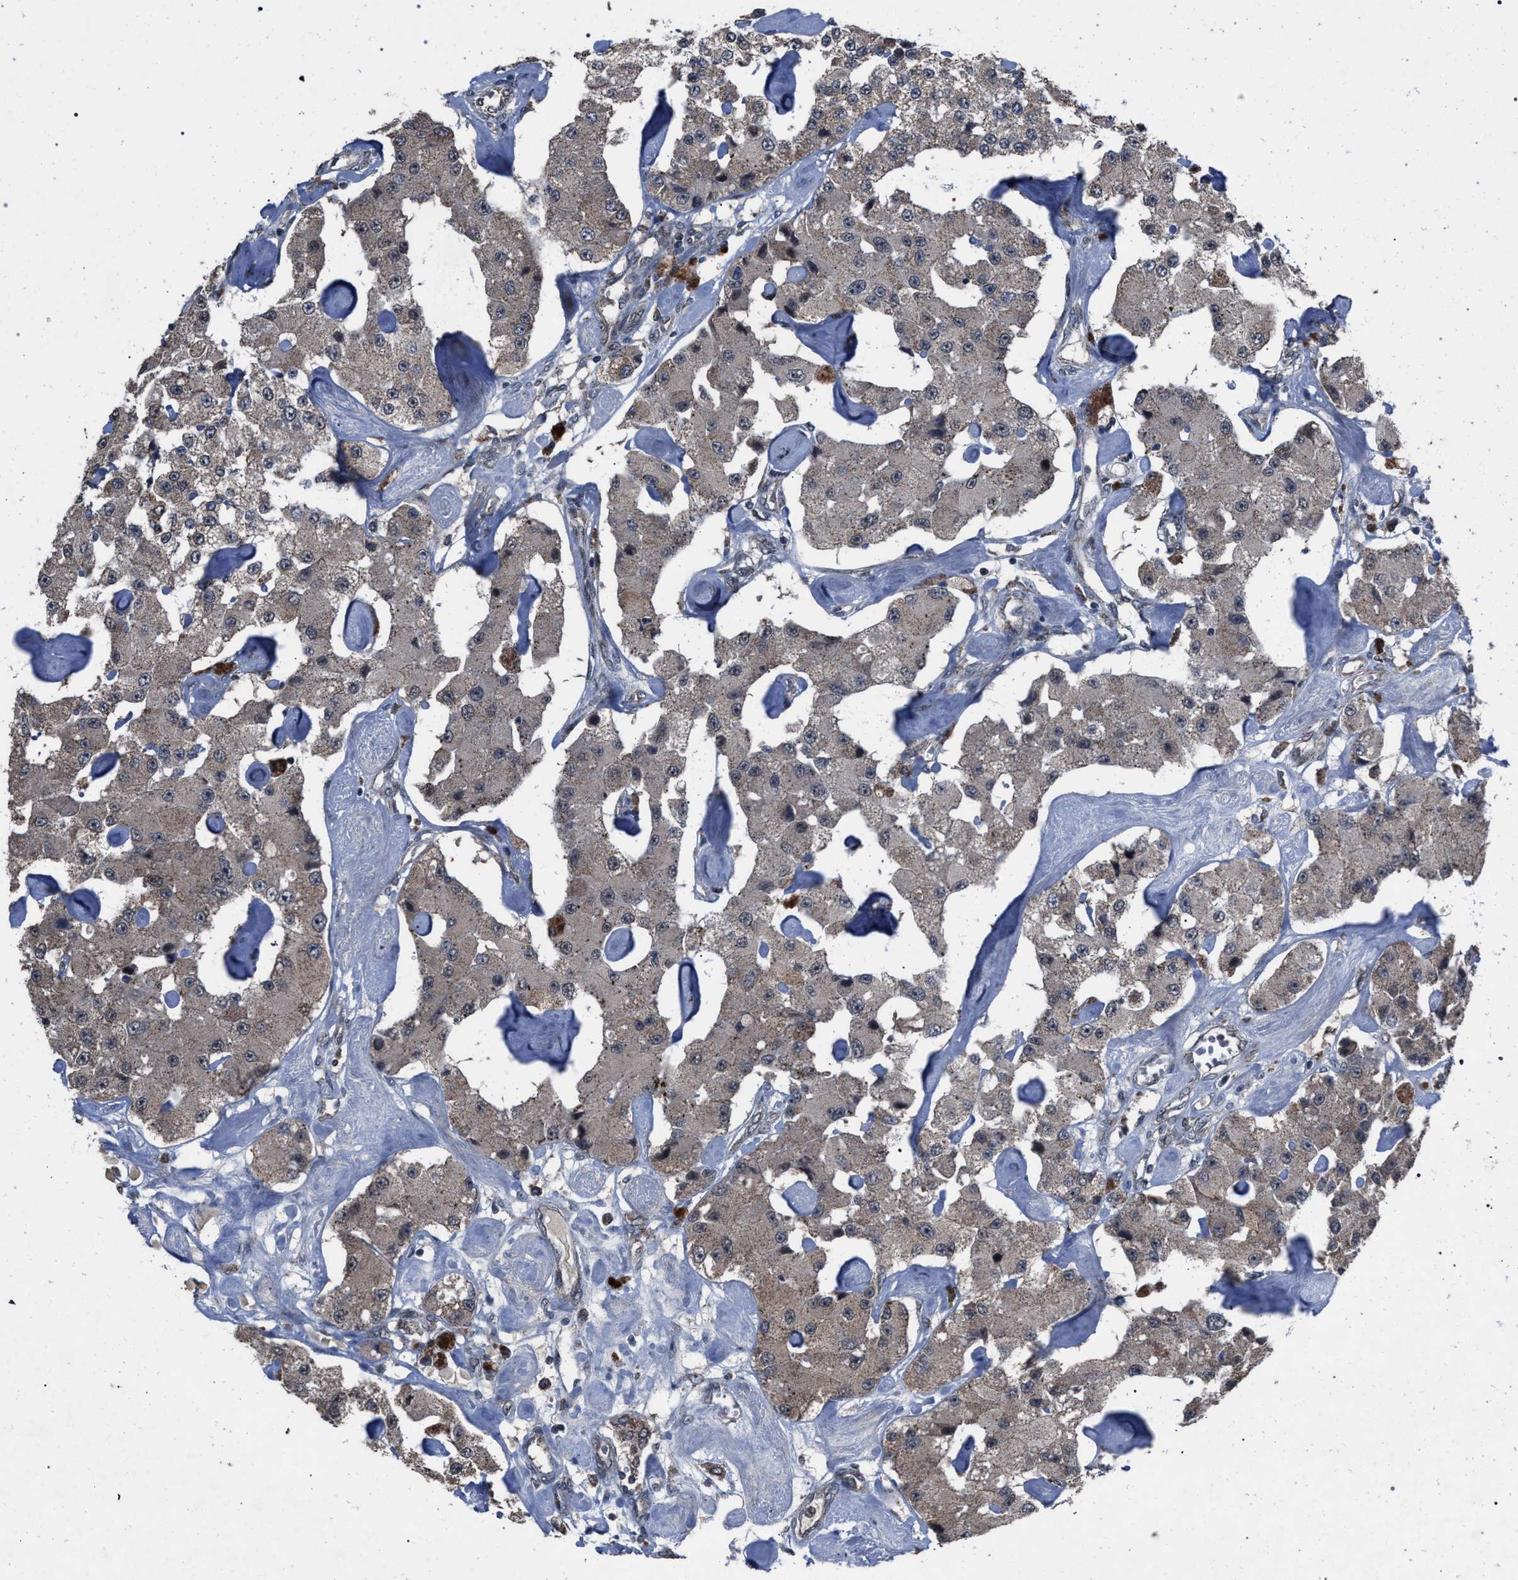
{"staining": {"intensity": "weak", "quantity": "25%-75%", "location": "cytoplasmic/membranous"}, "tissue": "carcinoid", "cell_type": "Tumor cells", "image_type": "cancer", "snomed": [{"axis": "morphology", "description": "Carcinoid, malignant, NOS"}, {"axis": "topography", "description": "Pancreas"}], "caption": "Tumor cells reveal low levels of weak cytoplasmic/membranous positivity in about 25%-75% of cells in malignant carcinoid.", "gene": "HSD17B4", "patient": {"sex": "male", "age": 41}}